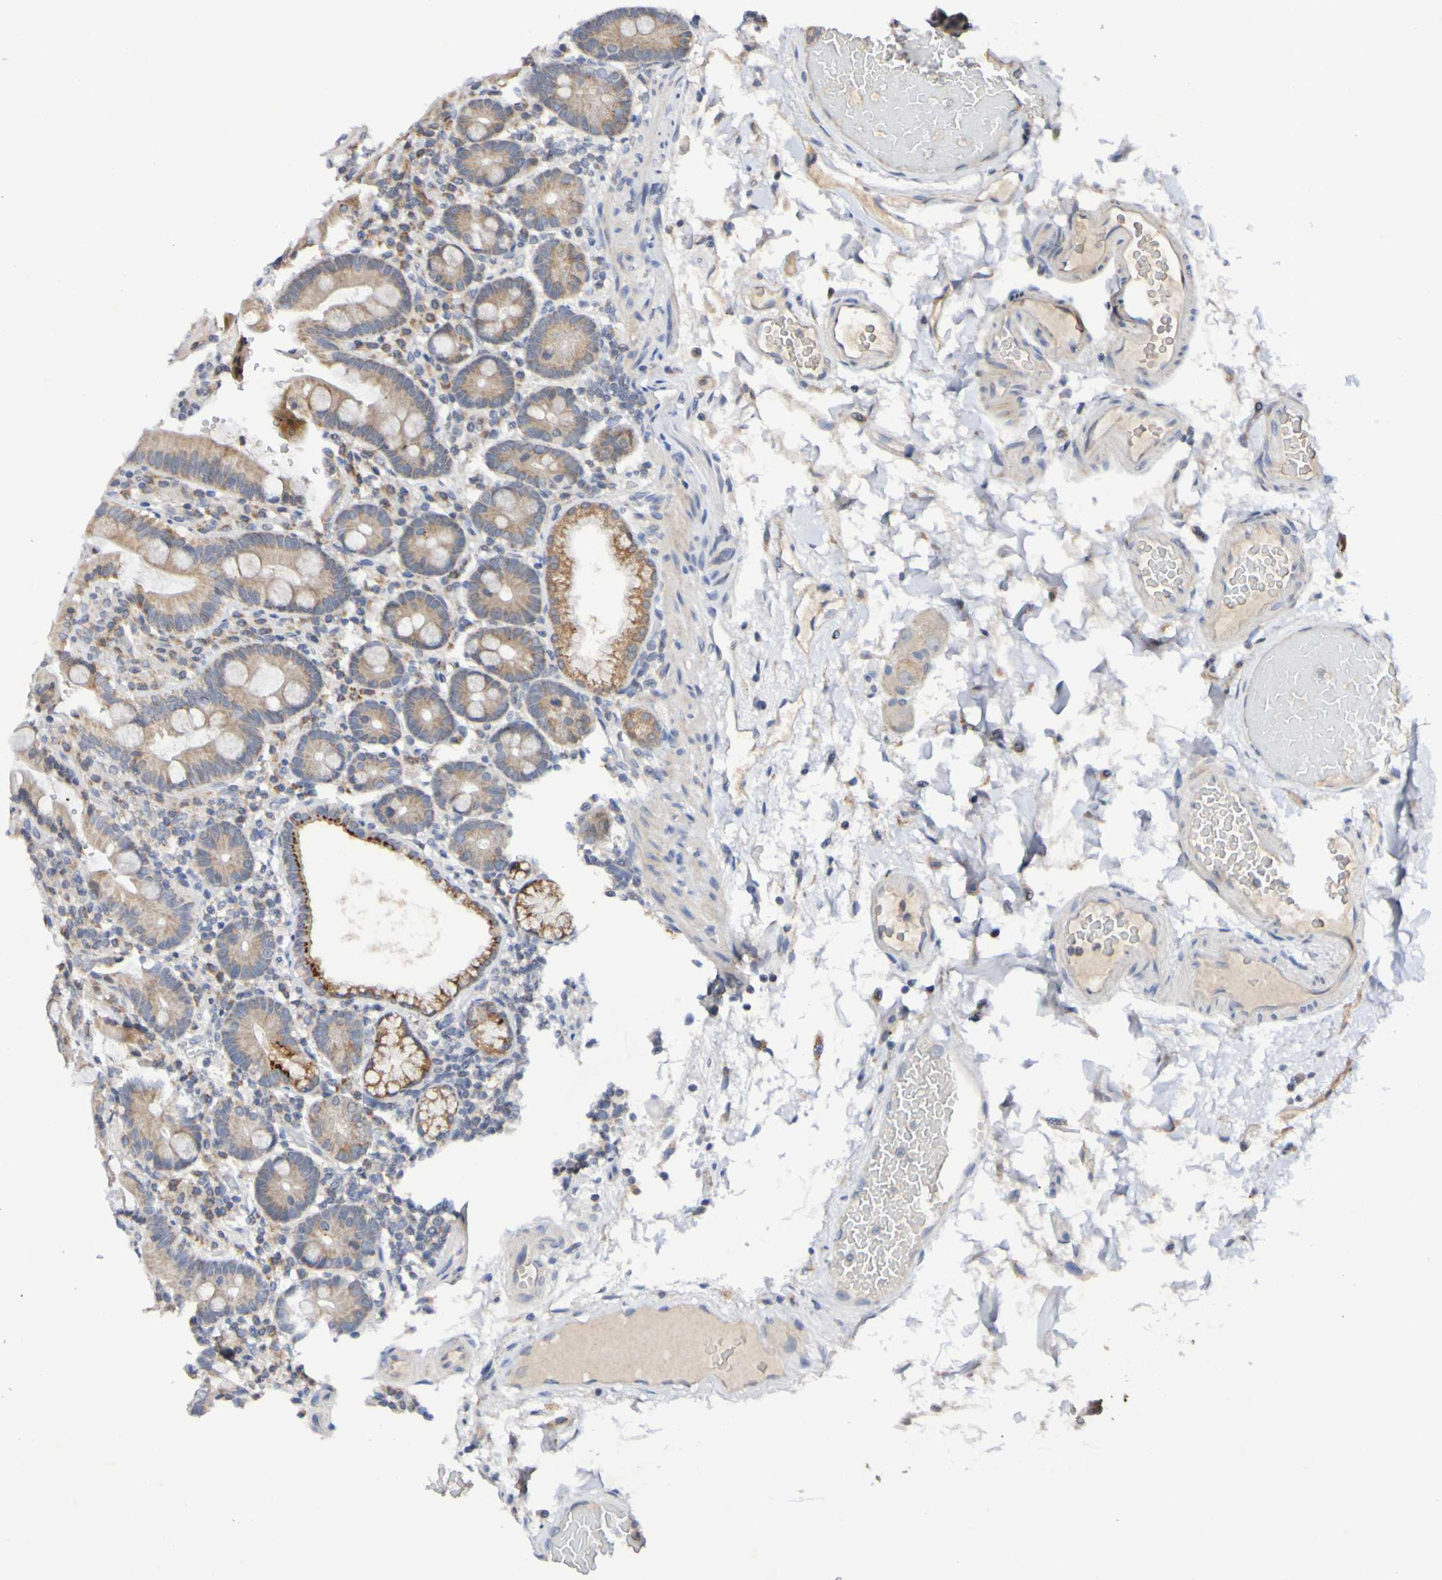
{"staining": {"intensity": "weak", "quantity": ">75%", "location": "cytoplasmic/membranous"}, "tissue": "duodenum", "cell_type": "Glandular cells", "image_type": "normal", "snomed": [{"axis": "morphology", "description": "Normal tissue, NOS"}, {"axis": "topography", "description": "Small intestine, NOS"}], "caption": "Brown immunohistochemical staining in benign duodenum displays weak cytoplasmic/membranous staining in about >75% of glandular cells.", "gene": "PTP4A2", "patient": {"sex": "female", "age": 71}}